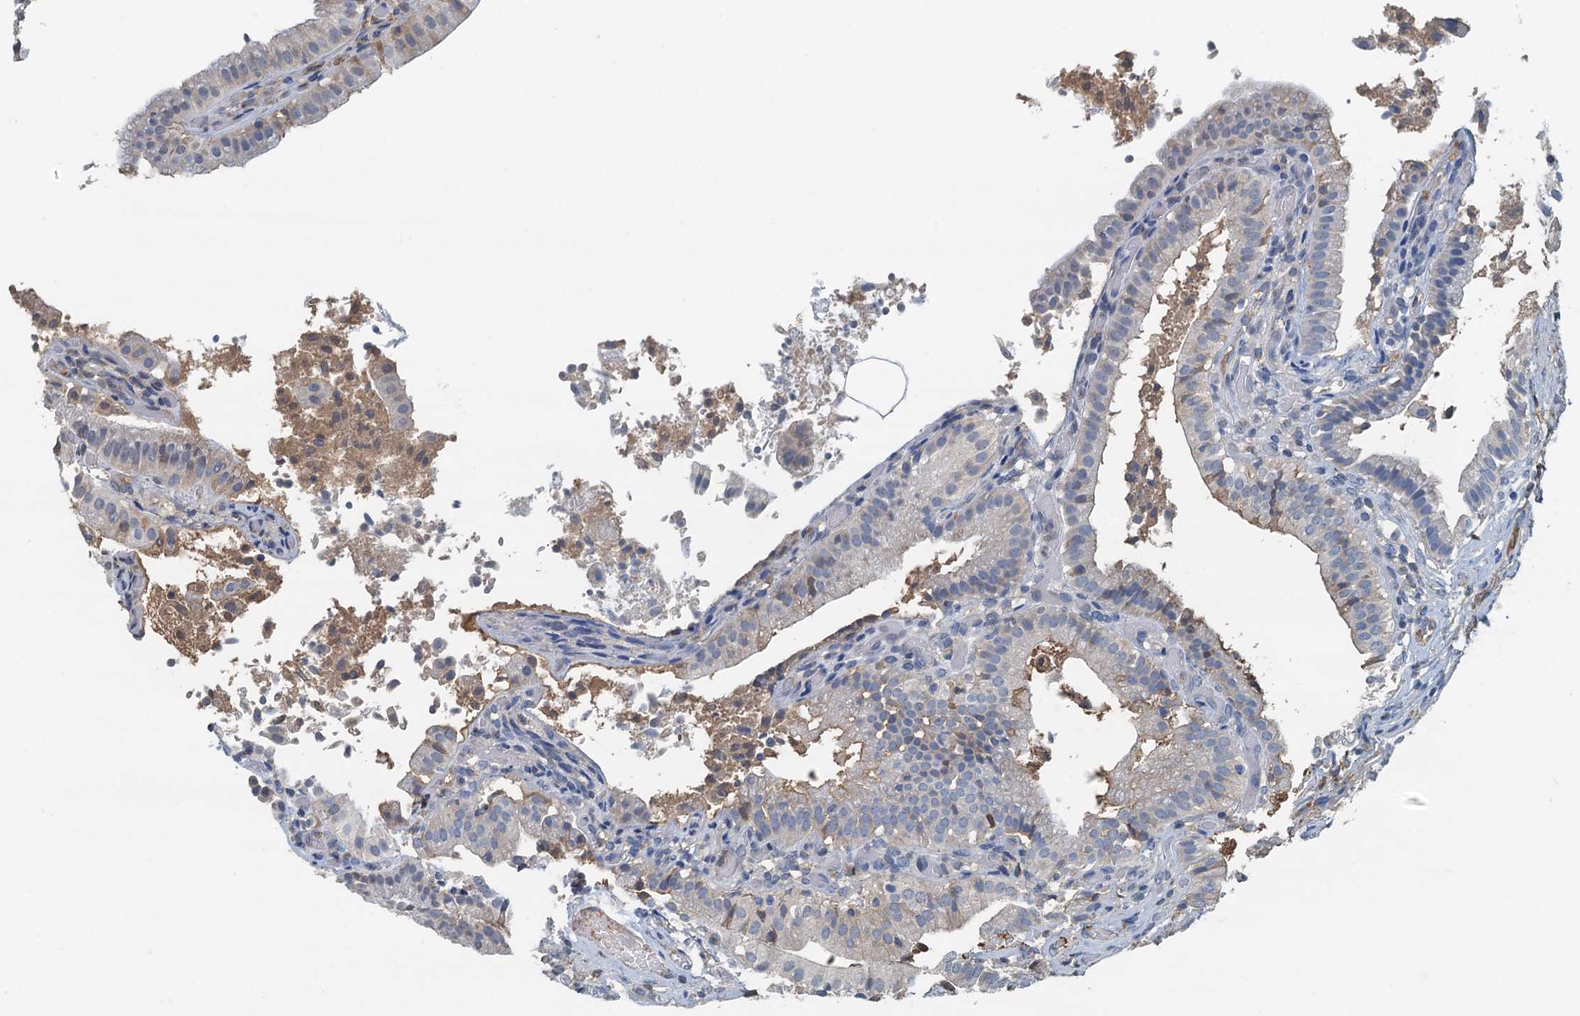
{"staining": {"intensity": "negative", "quantity": "none", "location": "none"}, "tissue": "gallbladder", "cell_type": "Glandular cells", "image_type": "normal", "snomed": [{"axis": "morphology", "description": "Normal tissue, NOS"}, {"axis": "topography", "description": "Gallbladder"}], "caption": "Immunohistochemistry of normal human gallbladder reveals no expression in glandular cells.", "gene": "LSM14B", "patient": {"sex": "female", "age": 47}}